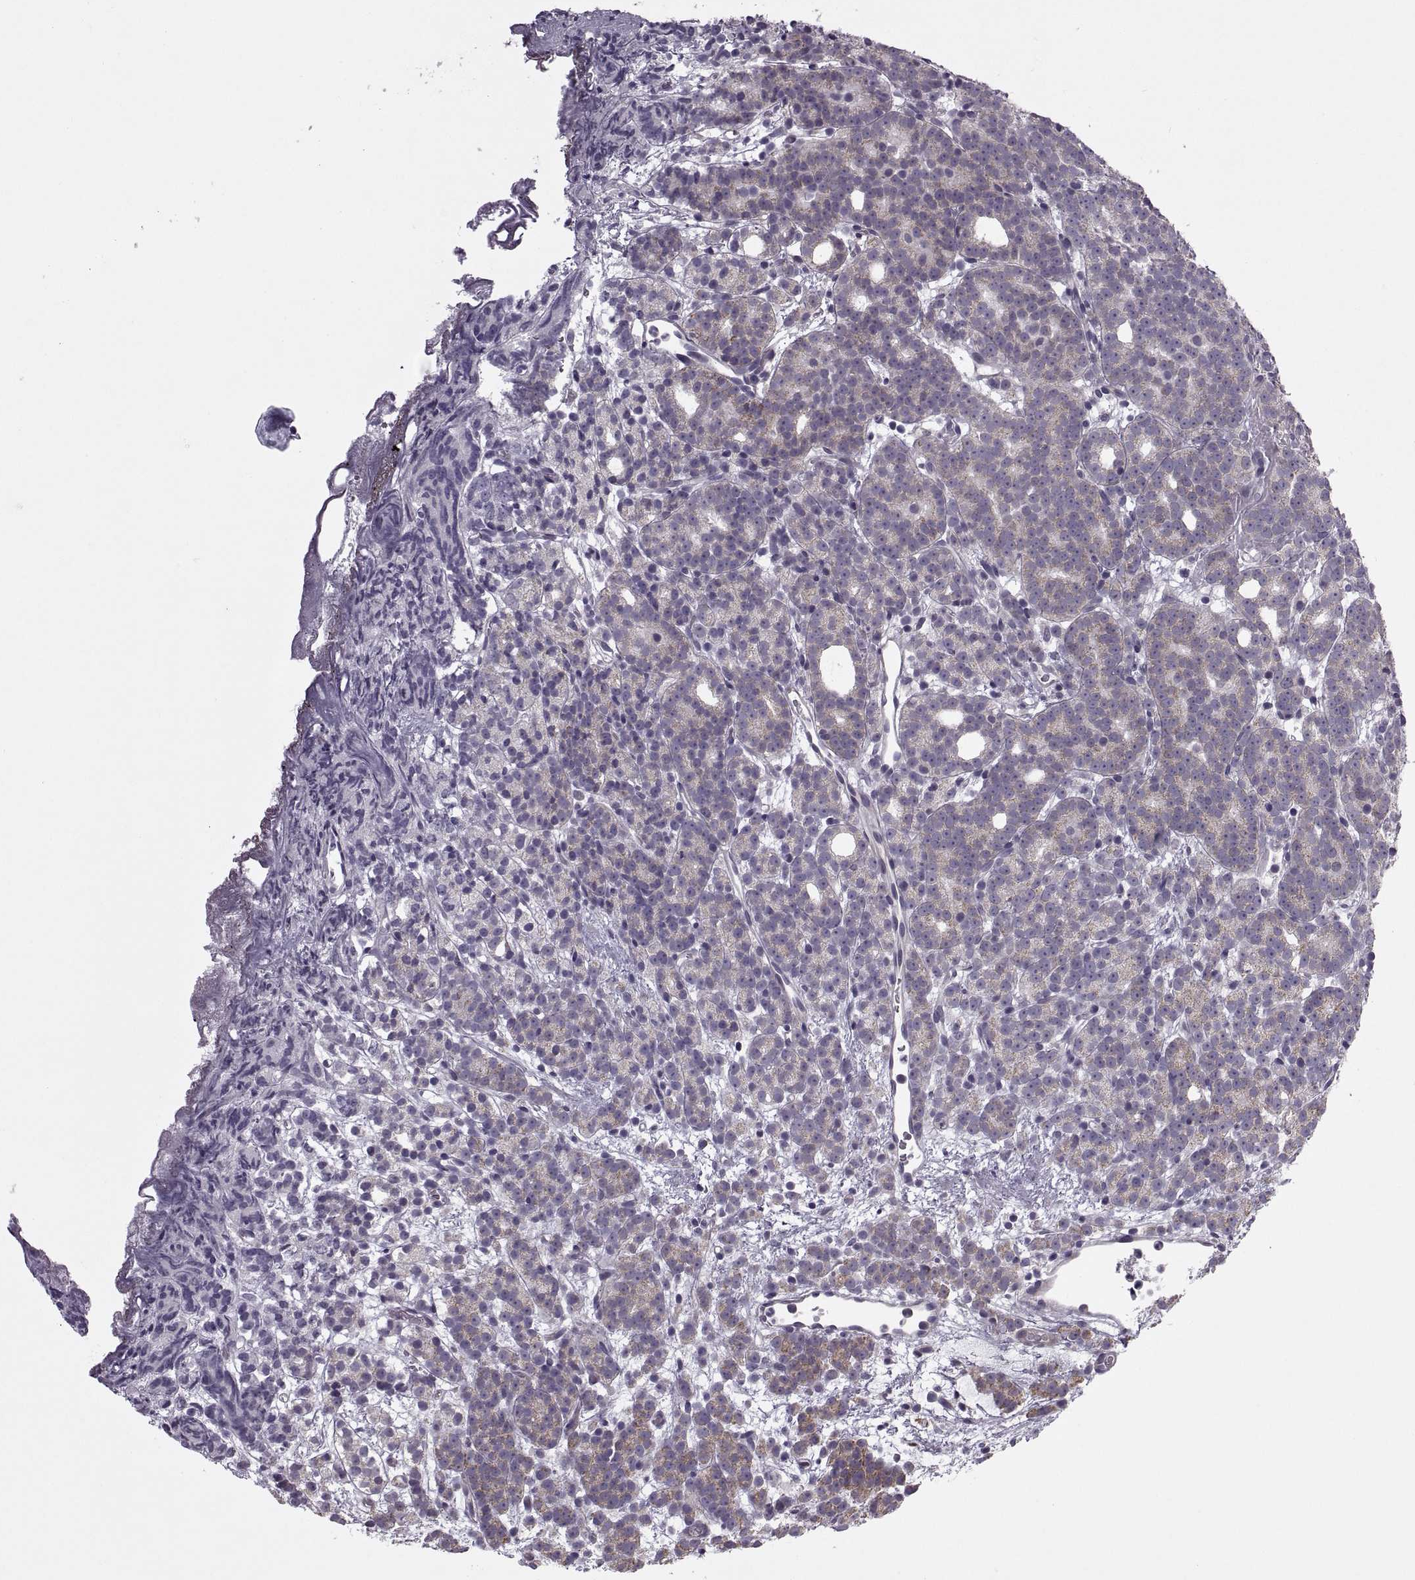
{"staining": {"intensity": "negative", "quantity": "none", "location": "none"}, "tissue": "prostate cancer", "cell_type": "Tumor cells", "image_type": "cancer", "snomed": [{"axis": "morphology", "description": "Adenocarcinoma, High grade"}, {"axis": "topography", "description": "Prostate"}], "caption": "DAB (3,3'-diaminobenzidine) immunohistochemical staining of human prostate cancer reveals no significant positivity in tumor cells. Nuclei are stained in blue.", "gene": "RIPK4", "patient": {"sex": "male", "age": 53}}